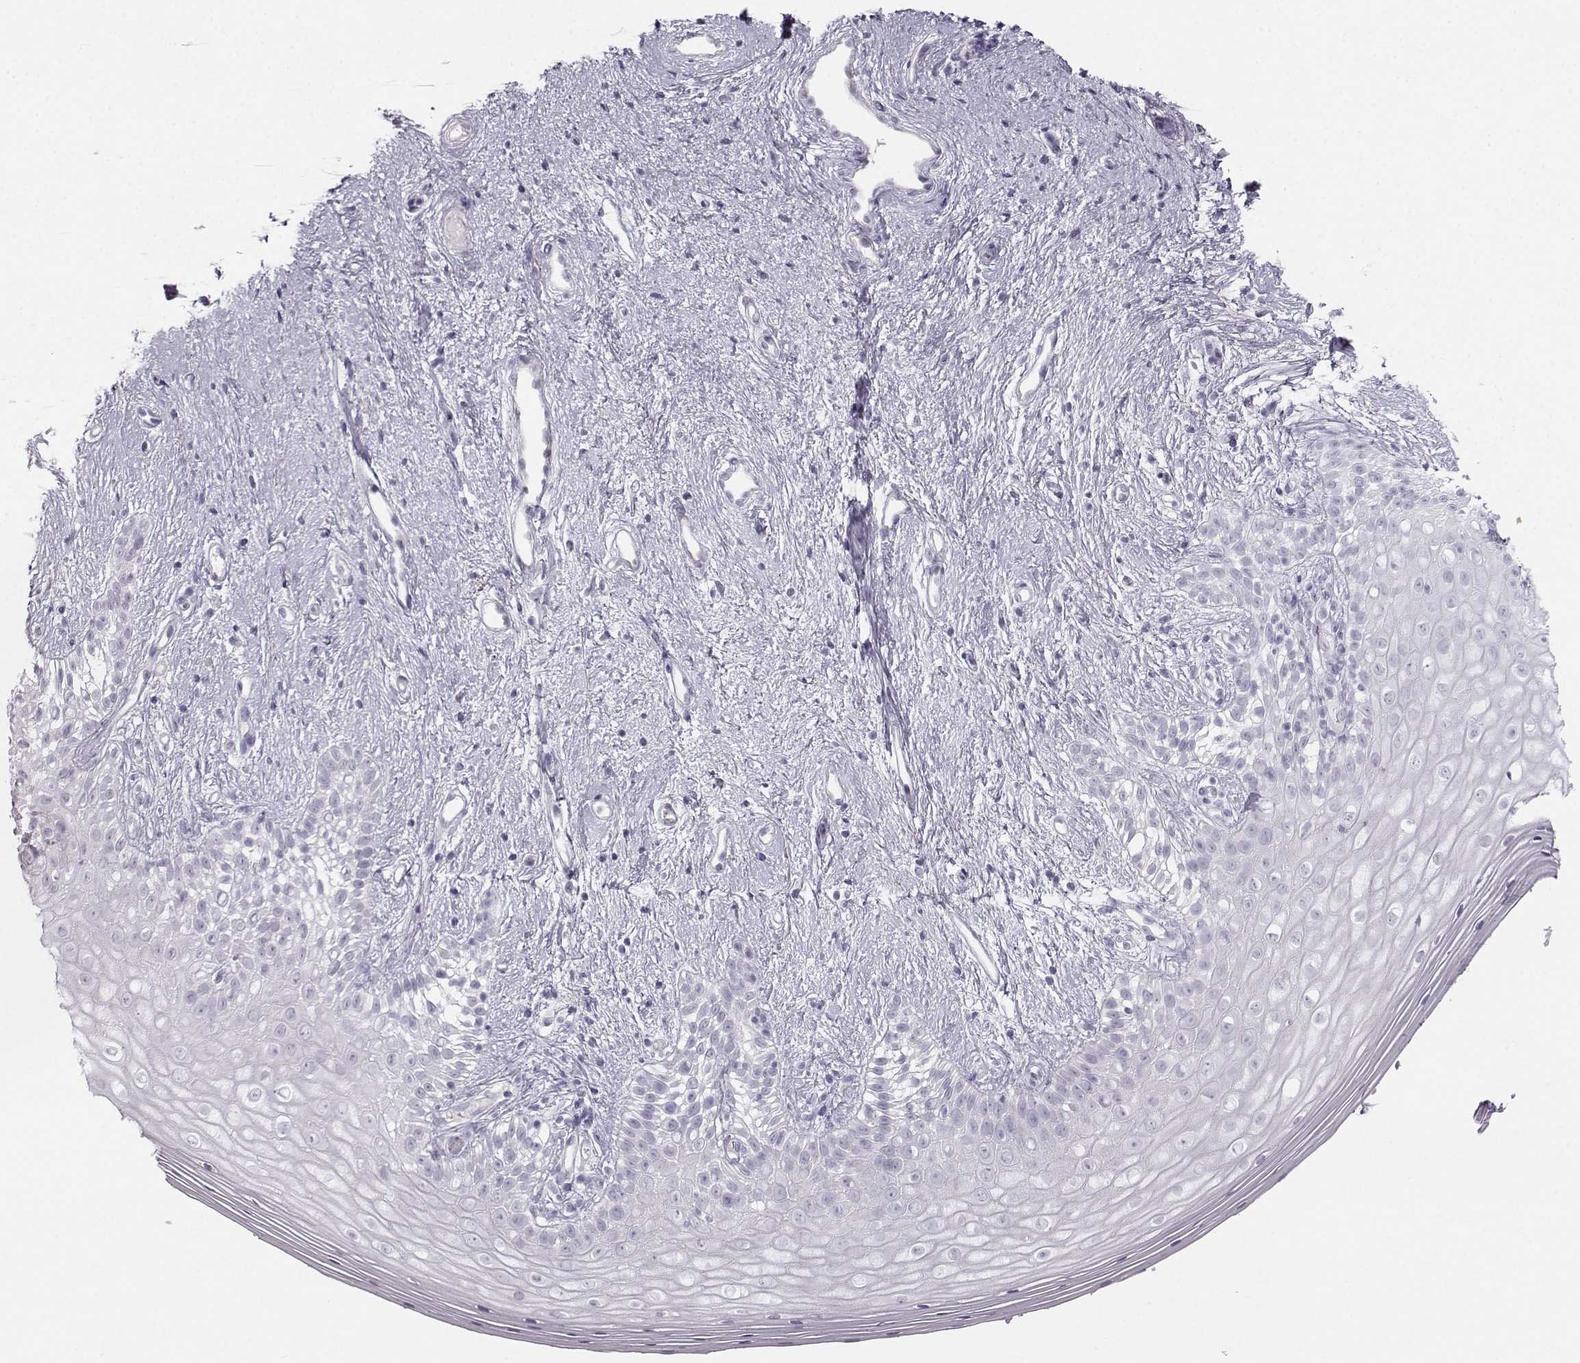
{"staining": {"intensity": "negative", "quantity": "none", "location": "none"}, "tissue": "vagina", "cell_type": "Squamous epithelial cells", "image_type": "normal", "snomed": [{"axis": "morphology", "description": "Normal tissue, NOS"}, {"axis": "topography", "description": "Vagina"}], "caption": "Squamous epithelial cells are negative for brown protein staining in unremarkable vagina. (DAB (3,3'-diaminobenzidine) immunohistochemistry (IHC) with hematoxylin counter stain).", "gene": "CASR", "patient": {"sex": "female", "age": 47}}